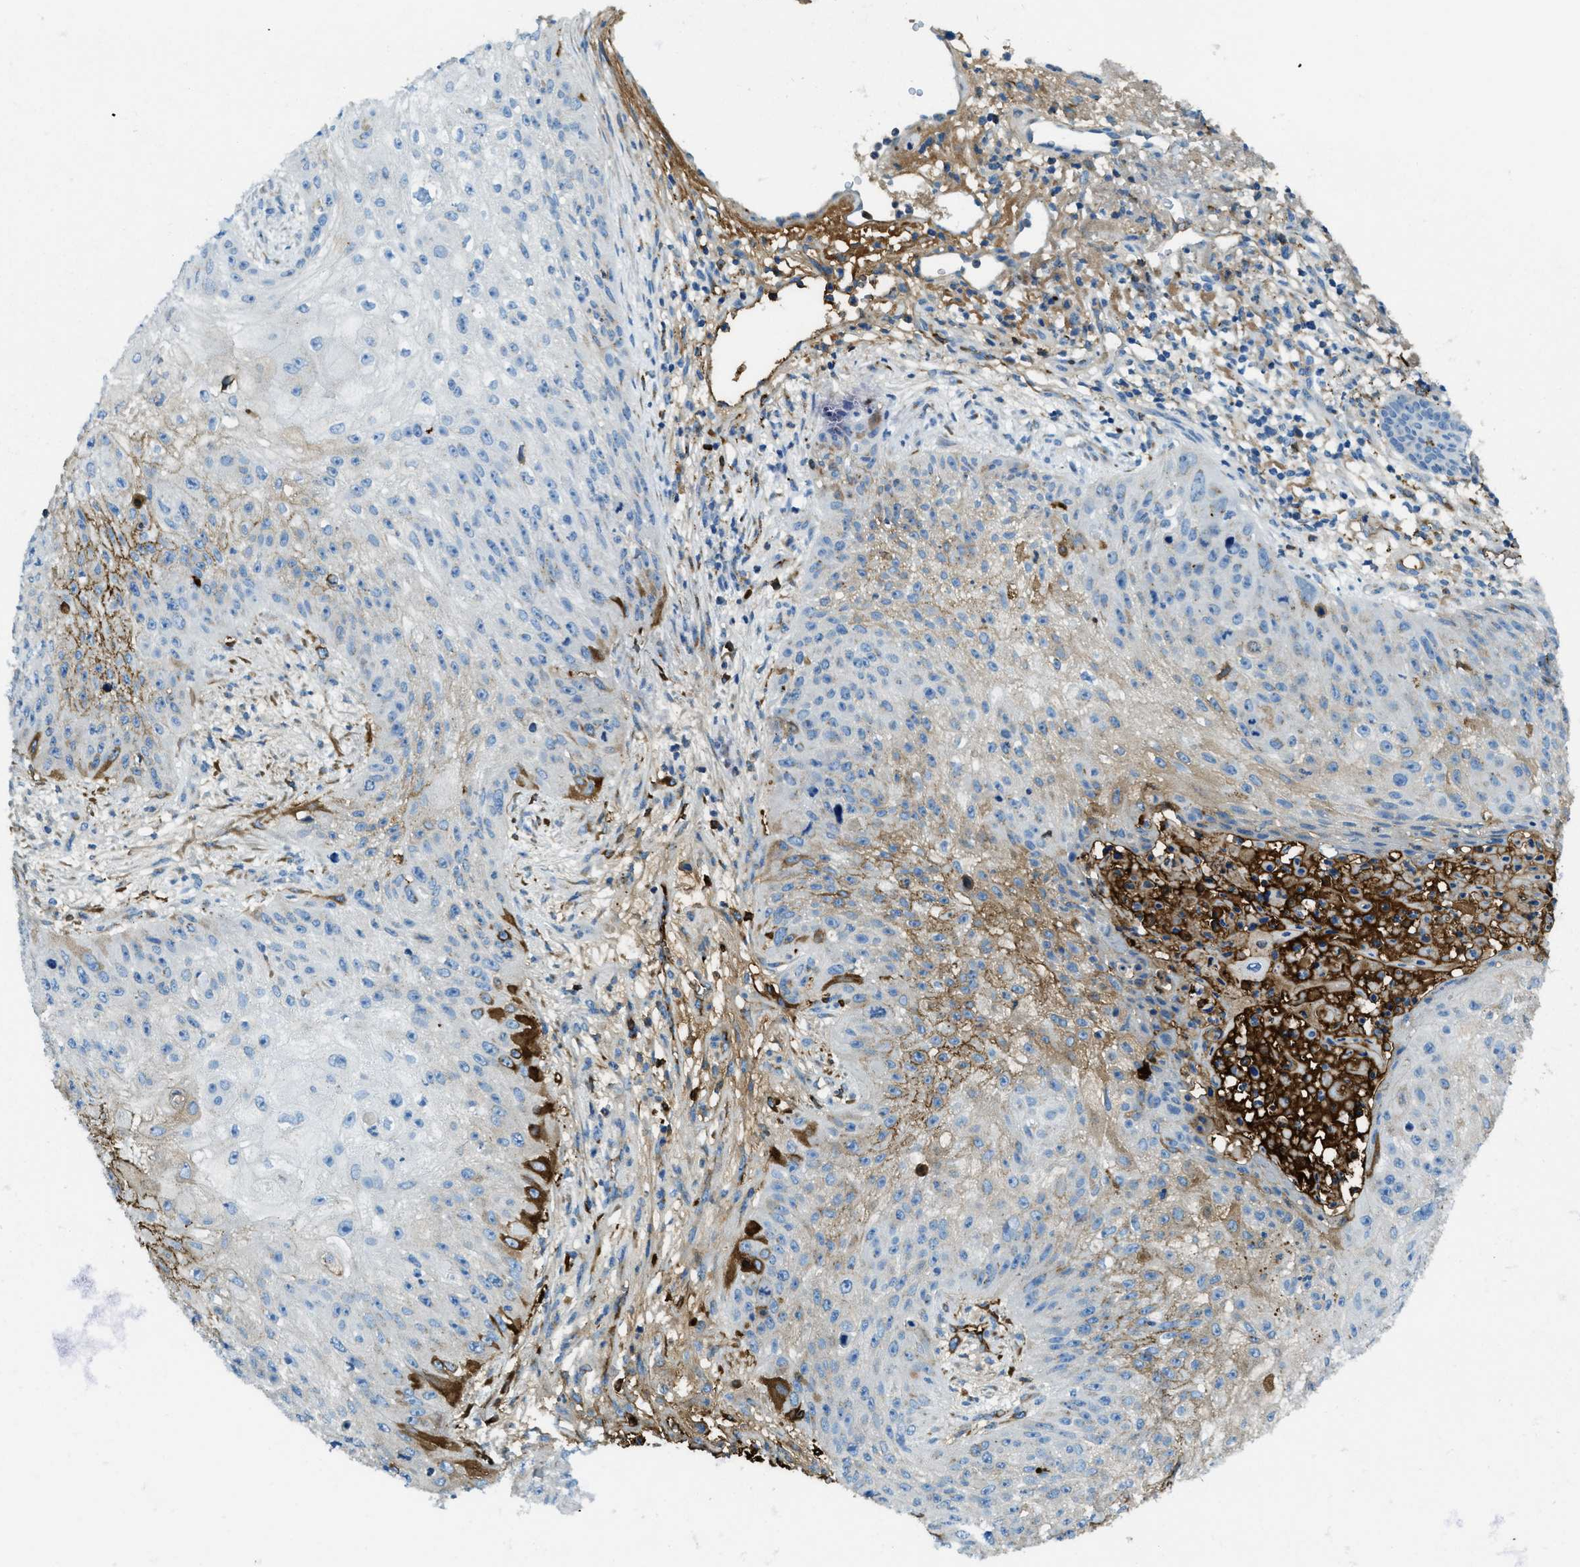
{"staining": {"intensity": "weak", "quantity": "<25%", "location": "cytoplasmic/membranous"}, "tissue": "skin cancer", "cell_type": "Tumor cells", "image_type": "cancer", "snomed": [{"axis": "morphology", "description": "Squamous cell carcinoma, NOS"}, {"axis": "topography", "description": "Skin"}], "caption": "This is an immunohistochemistry (IHC) image of human skin cancer (squamous cell carcinoma). There is no positivity in tumor cells.", "gene": "TRIM59", "patient": {"sex": "female", "age": 80}}